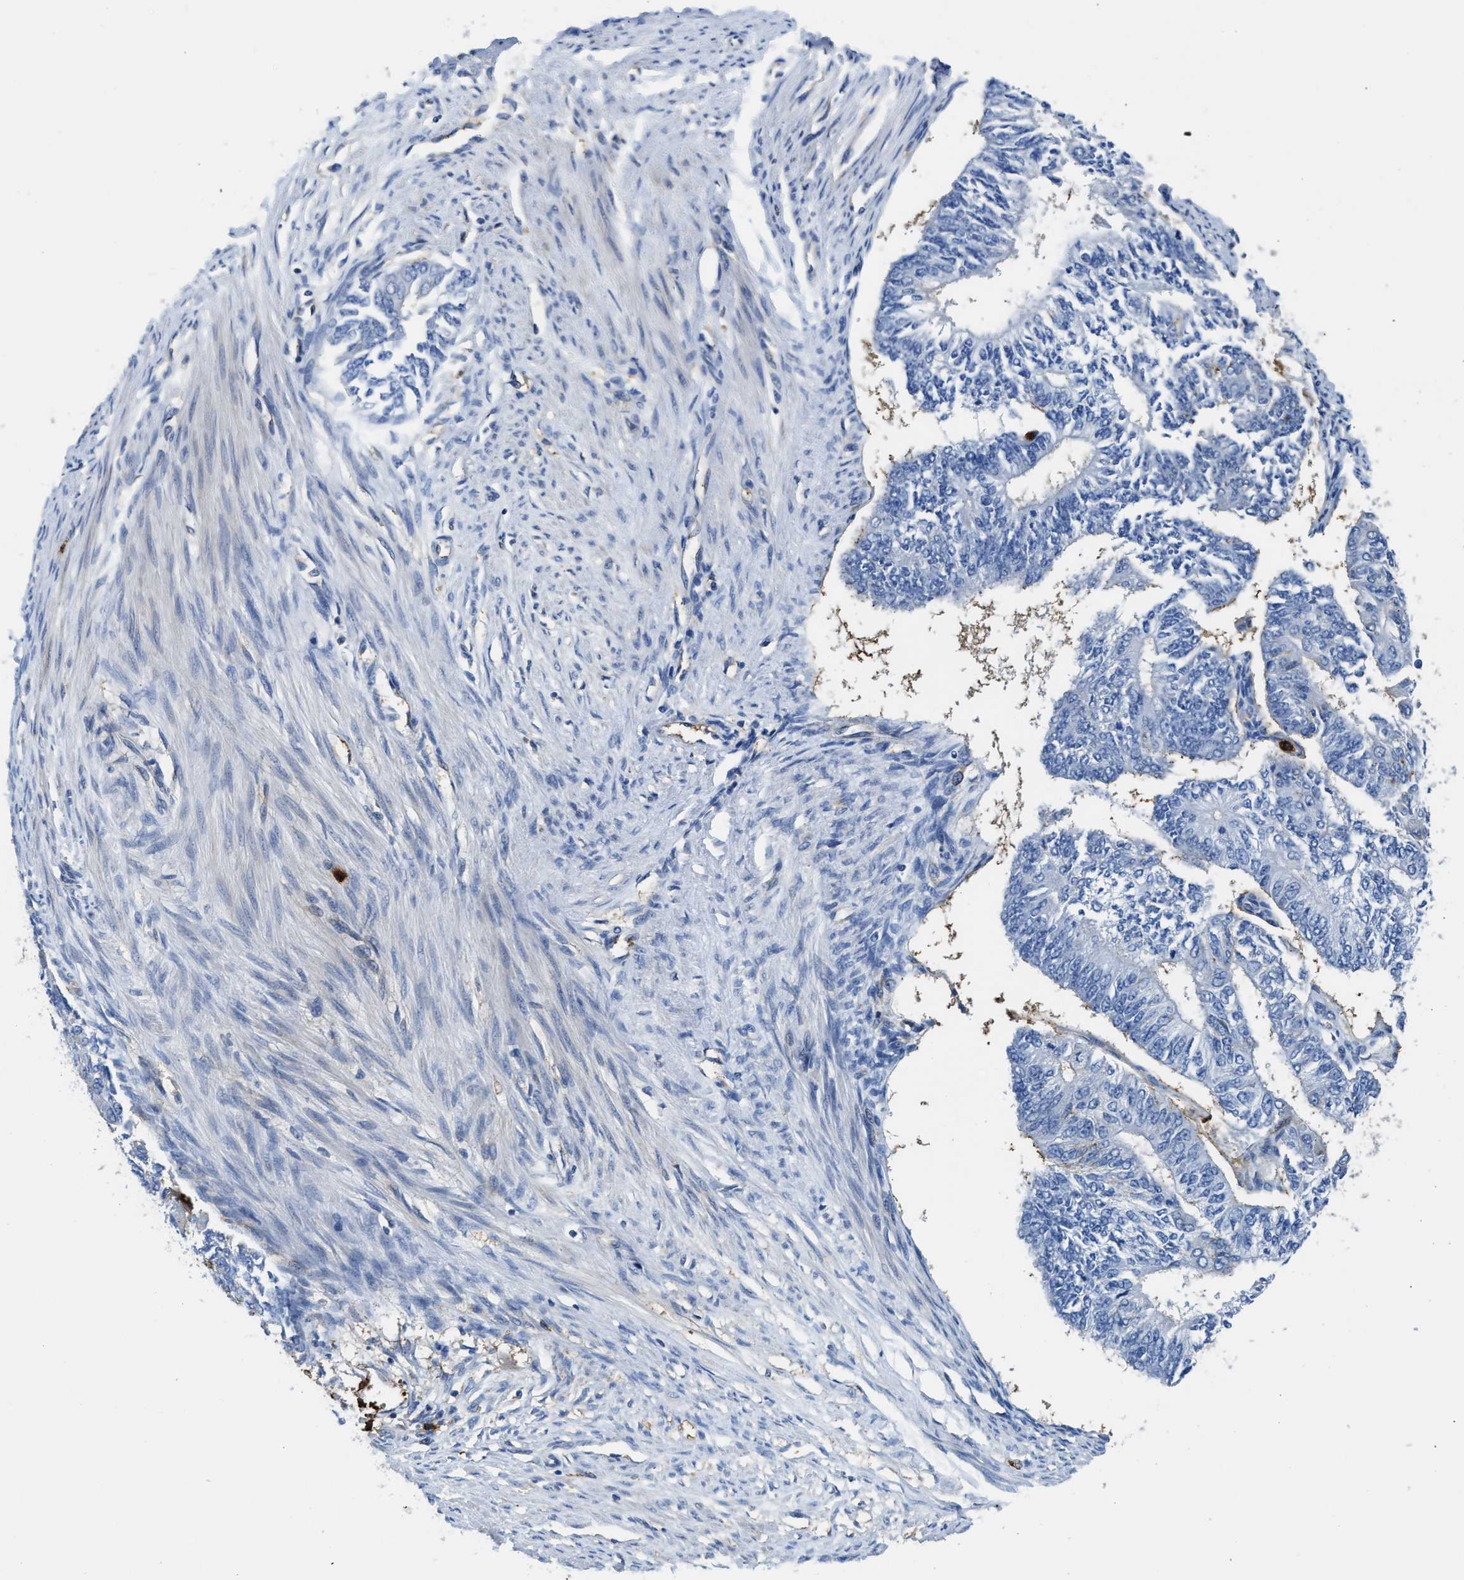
{"staining": {"intensity": "negative", "quantity": "none", "location": "none"}, "tissue": "endometrial cancer", "cell_type": "Tumor cells", "image_type": "cancer", "snomed": [{"axis": "morphology", "description": "Adenocarcinoma, NOS"}, {"axis": "topography", "description": "Endometrium"}], "caption": "There is no significant expression in tumor cells of adenocarcinoma (endometrial).", "gene": "TRAF6", "patient": {"sex": "female", "age": 32}}